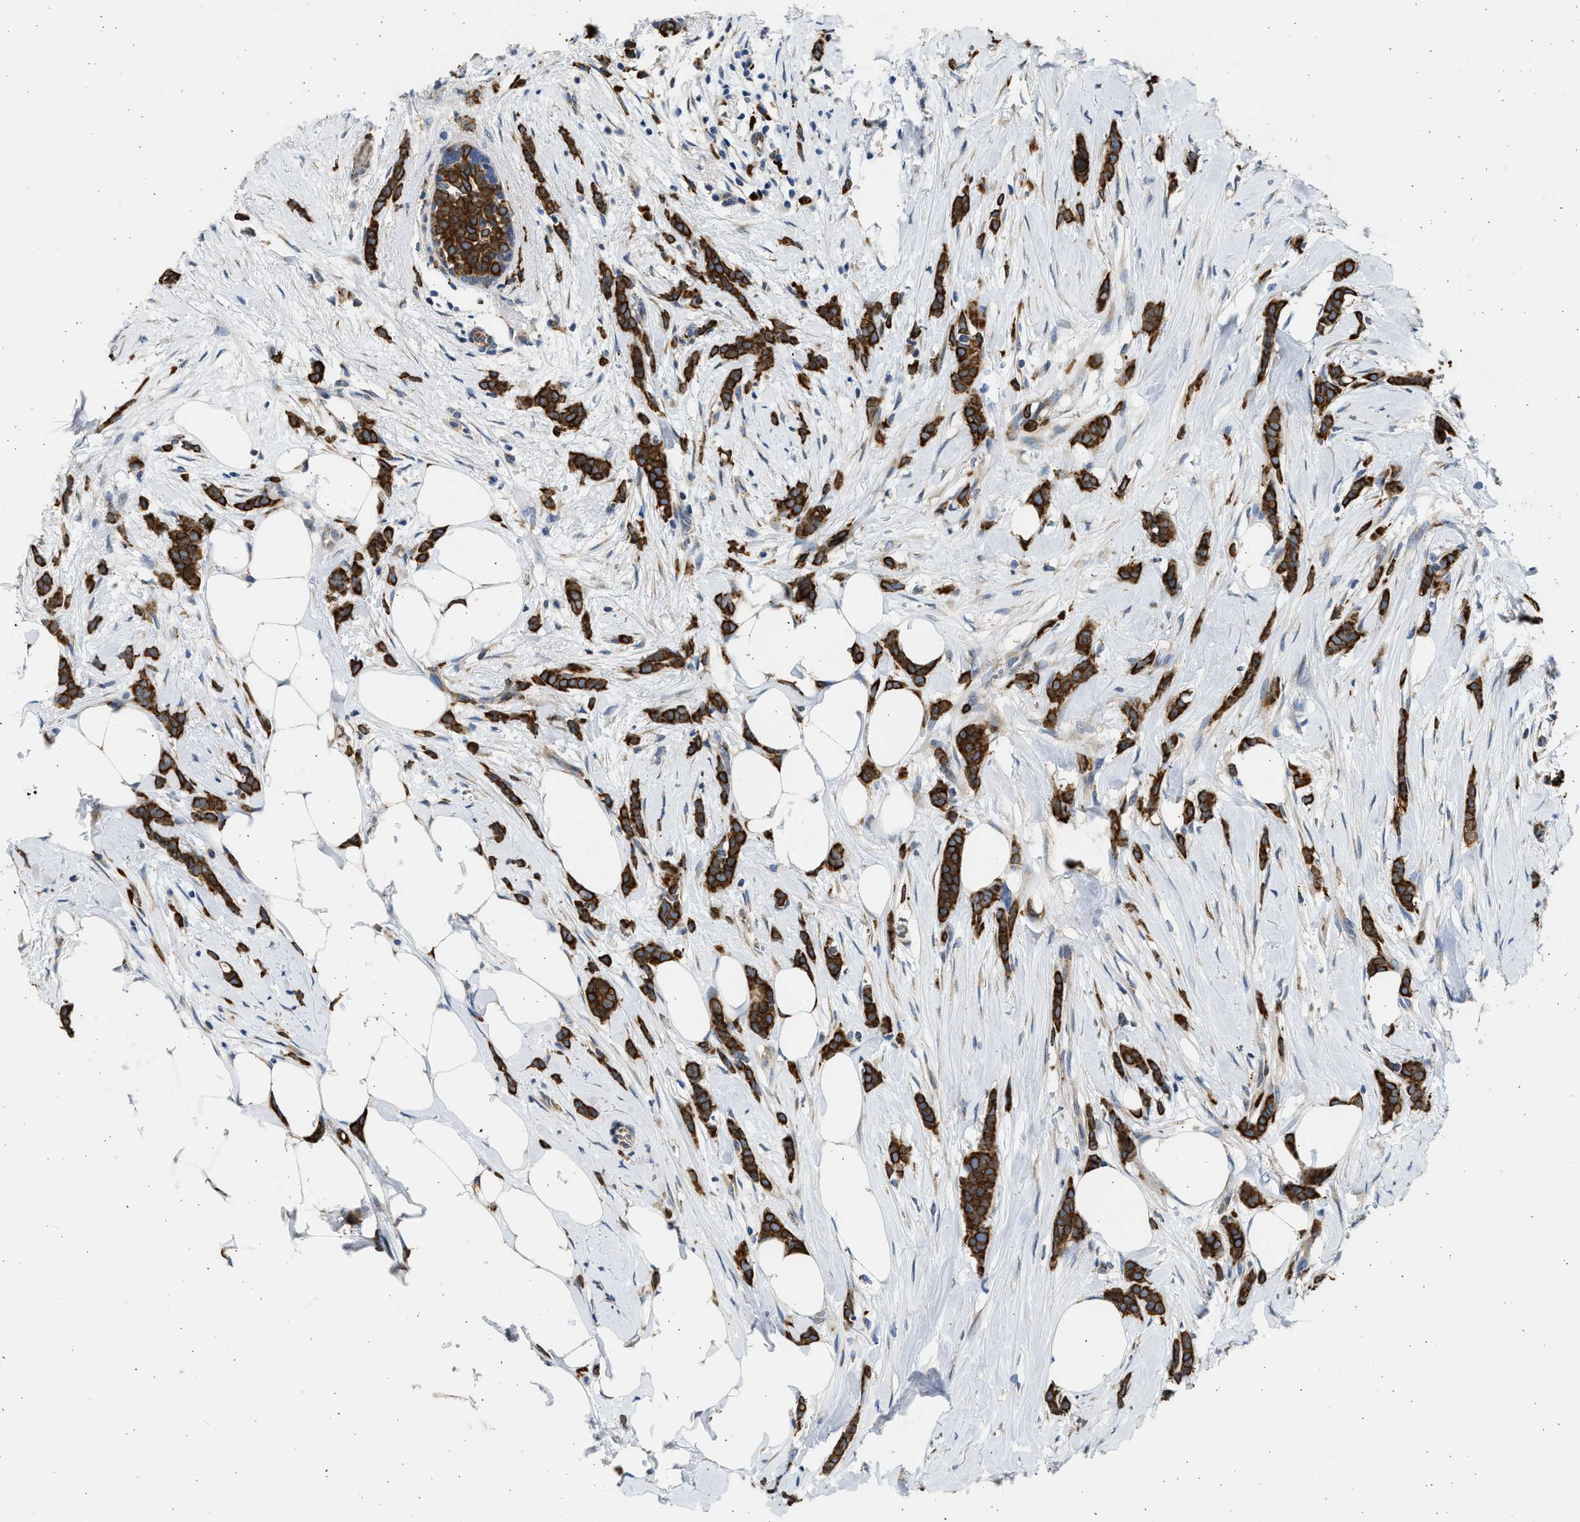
{"staining": {"intensity": "strong", "quantity": ">75%", "location": "cytoplasmic/membranous"}, "tissue": "breast cancer", "cell_type": "Tumor cells", "image_type": "cancer", "snomed": [{"axis": "morphology", "description": "Lobular carcinoma, in situ"}, {"axis": "morphology", "description": "Lobular carcinoma"}, {"axis": "topography", "description": "Breast"}], "caption": "Immunohistochemistry micrograph of neoplastic tissue: human breast lobular carcinoma in situ stained using immunohistochemistry (IHC) exhibits high levels of strong protein expression localized specifically in the cytoplasmic/membranous of tumor cells, appearing as a cytoplasmic/membranous brown color.", "gene": "PLD2", "patient": {"sex": "female", "age": 41}}